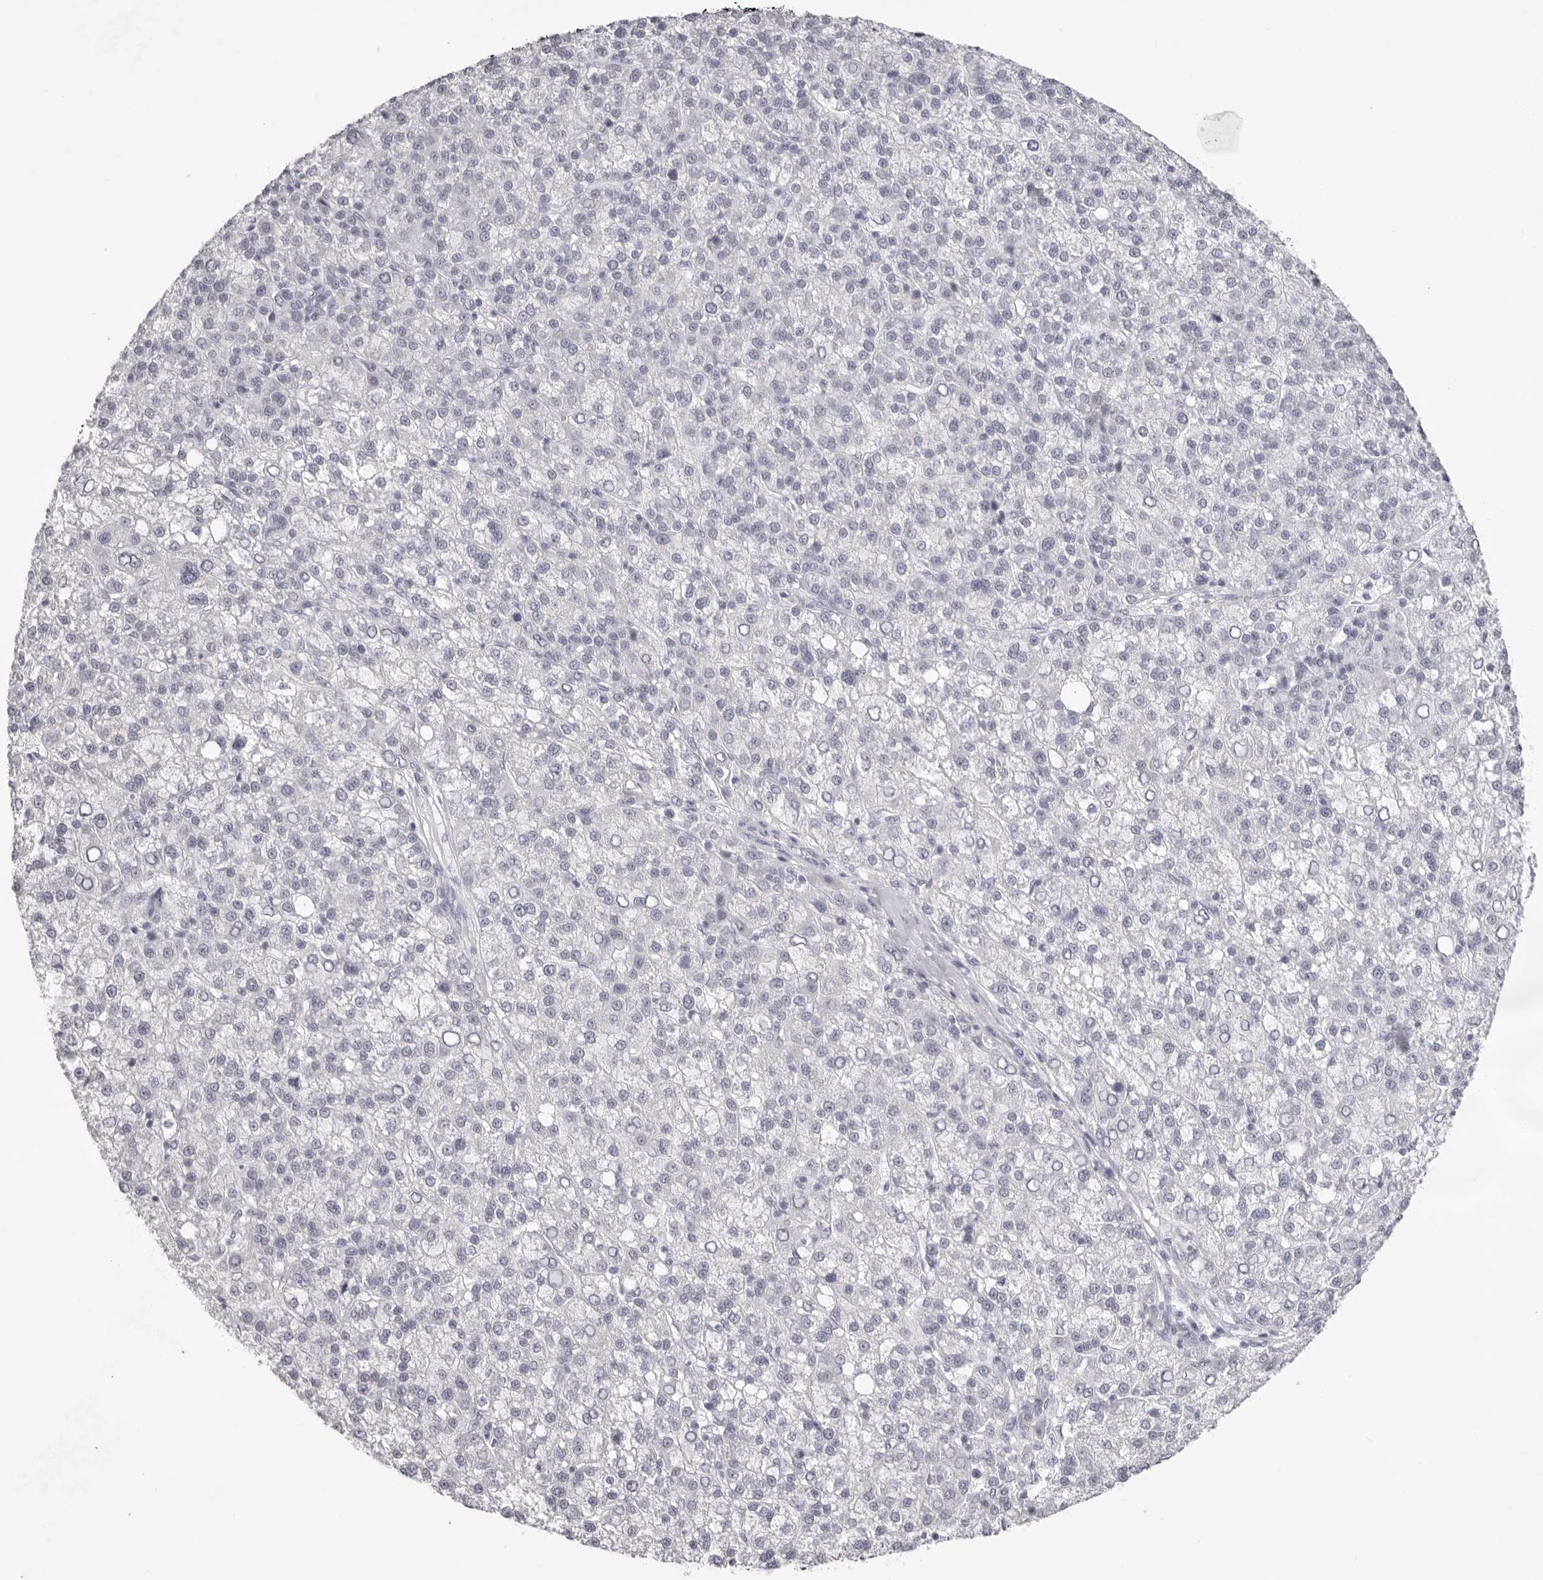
{"staining": {"intensity": "negative", "quantity": "none", "location": "none"}, "tissue": "liver cancer", "cell_type": "Tumor cells", "image_type": "cancer", "snomed": [{"axis": "morphology", "description": "Carcinoma, Hepatocellular, NOS"}, {"axis": "topography", "description": "Liver"}], "caption": "IHC of human liver cancer (hepatocellular carcinoma) shows no expression in tumor cells.", "gene": "CST1", "patient": {"sex": "female", "age": 58}}